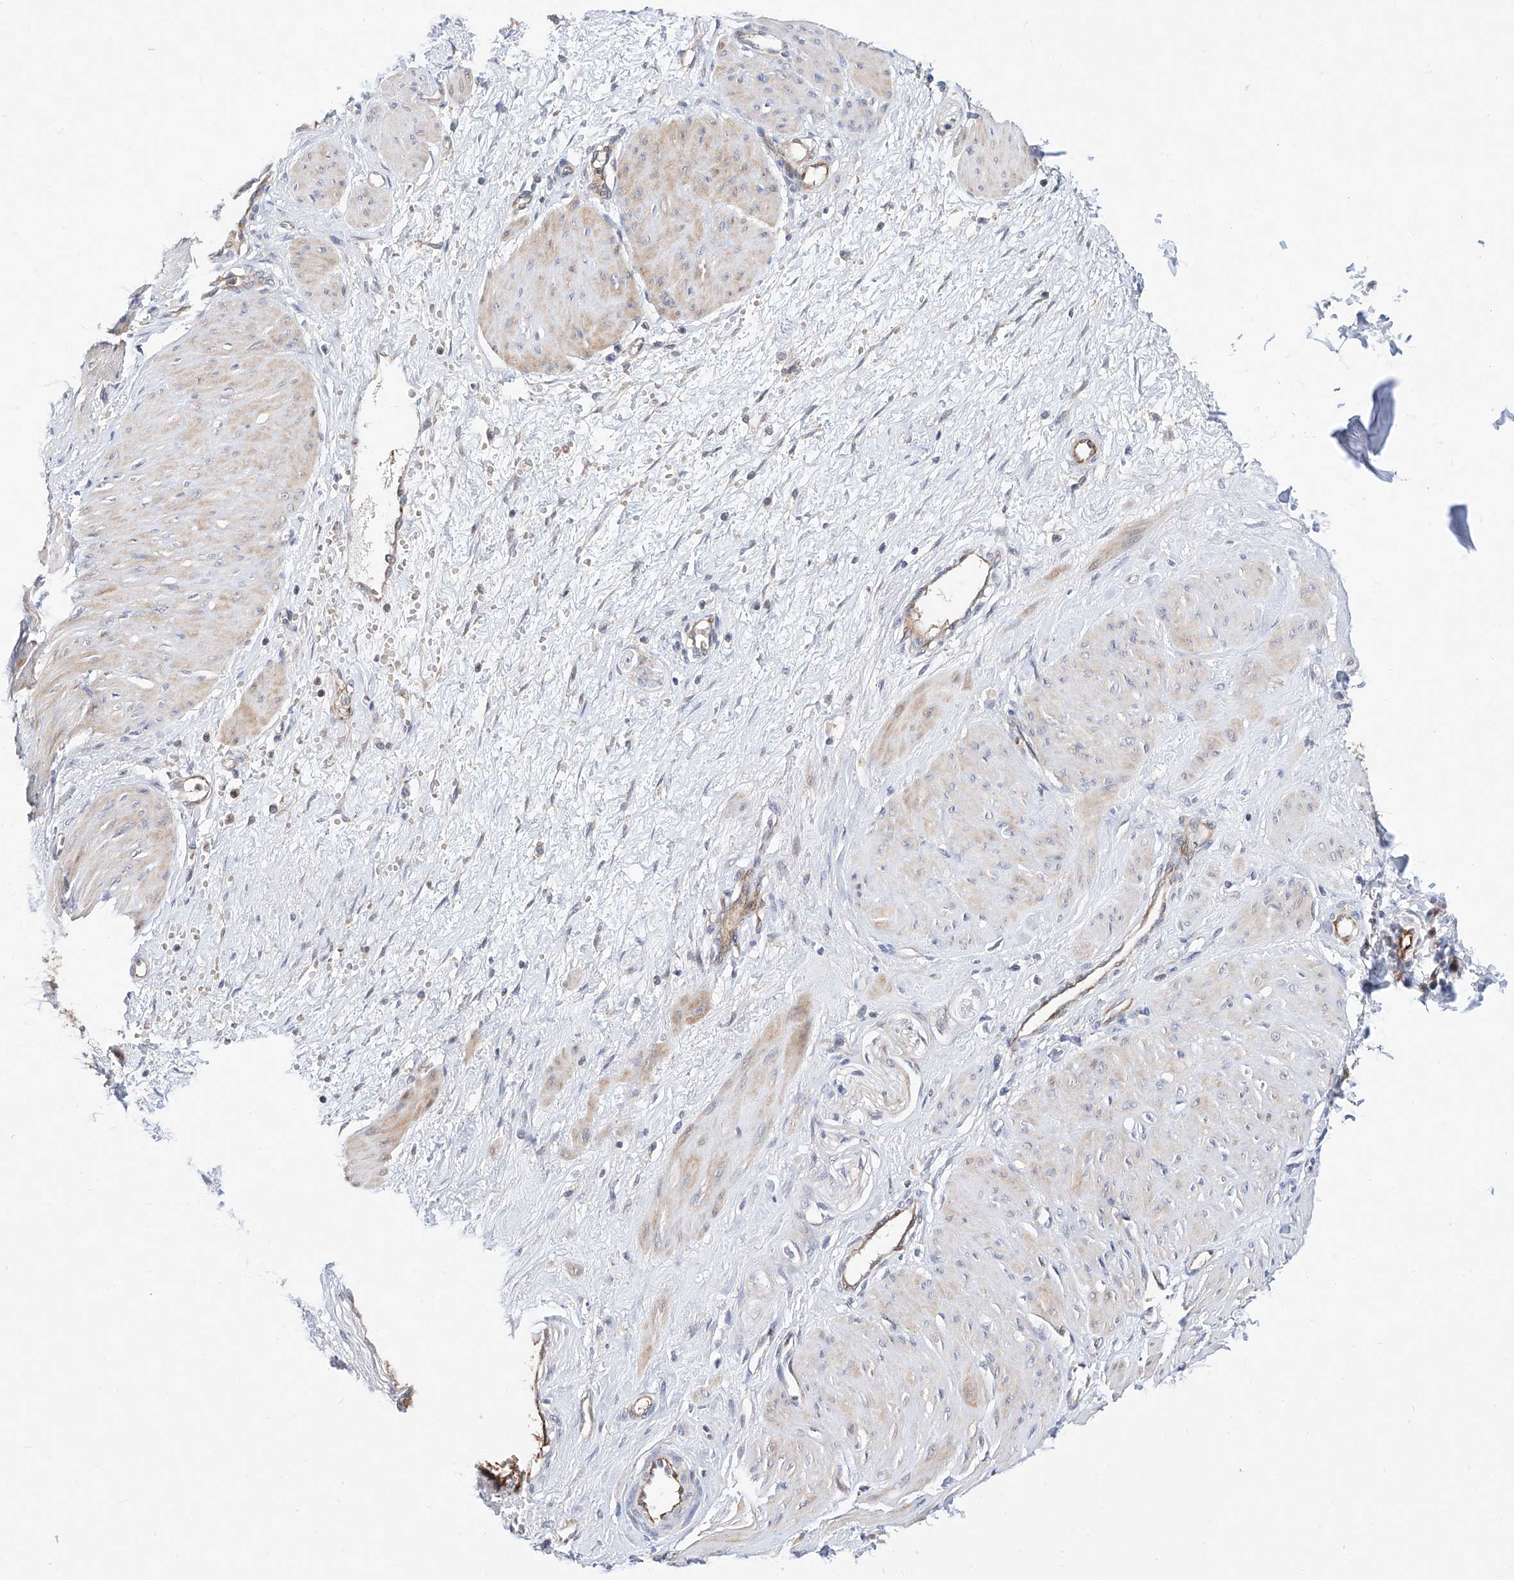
{"staining": {"intensity": "weak", "quantity": ">75%", "location": "cytoplasmic/membranous"}, "tissue": "smooth muscle", "cell_type": "Smooth muscle cells", "image_type": "normal", "snomed": [{"axis": "morphology", "description": "Normal tissue, NOS"}, {"axis": "topography", "description": "Endometrium"}], "caption": "Protein analysis of unremarkable smooth muscle reveals weak cytoplasmic/membranous positivity in about >75% of smooth muscle cells.", "gene": "FUCA2", "patient": {"sex": "female", "age": 33}}